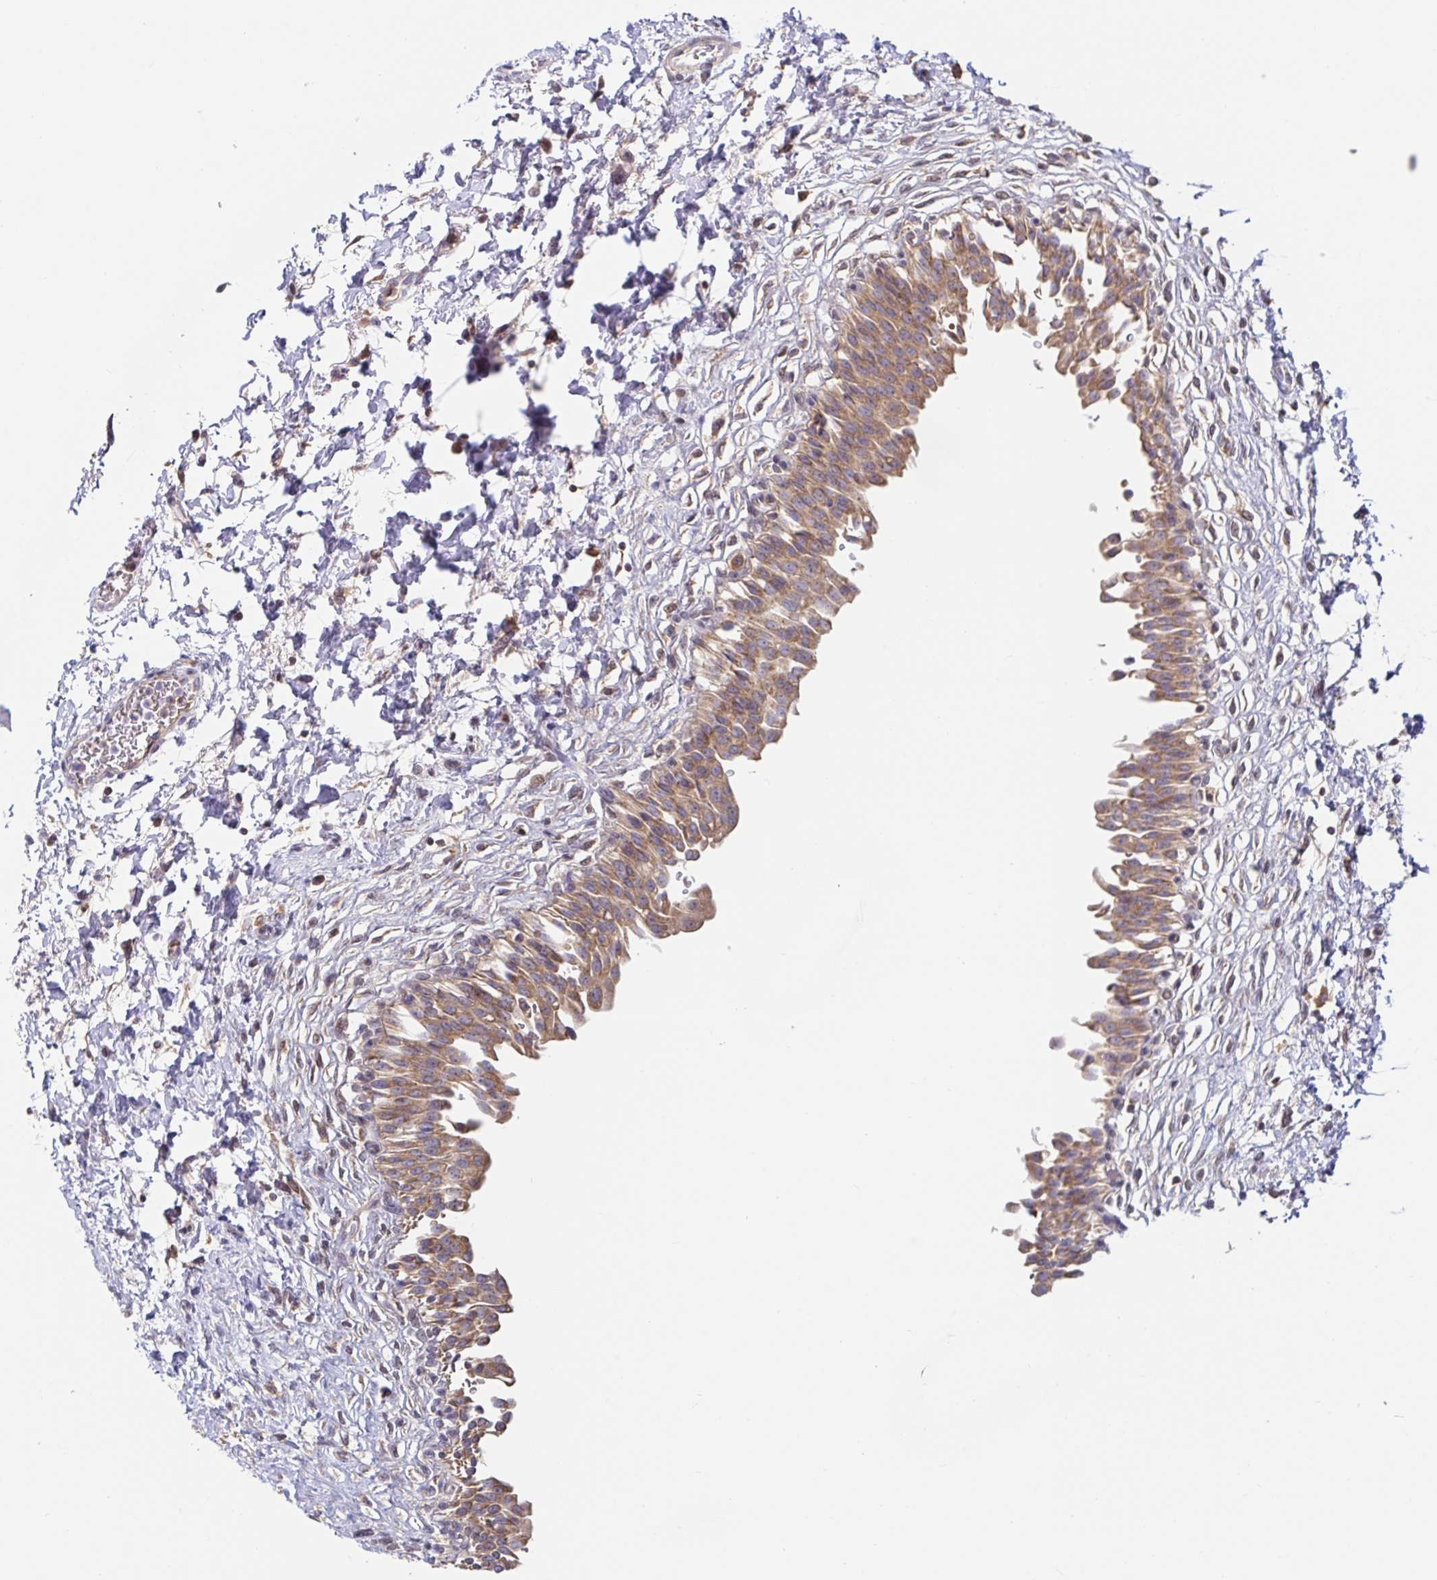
{"staining": {"intensity": "moderate", "quantity": ">75%", "location": "cytoplasmic/membranous"}, "tissue": "urinary bladder", "cell_type": "Urothelial cells", "image_type": "normal", "snomed": [{"axis": "morphology", "description": "Normal tissue, NOS"}, {"axis": "topography", "description": "Urinary bladder"}], "caption": "This histopathology image shows immunohistochemistry (IHC) staining of unremarkable human urinary bladder, with medium moderate cytoplasmic/membranous expression in about >75% of urothelial cells.", "gene": "LARP1", "patient": {"sex": "male", "age": 37}}